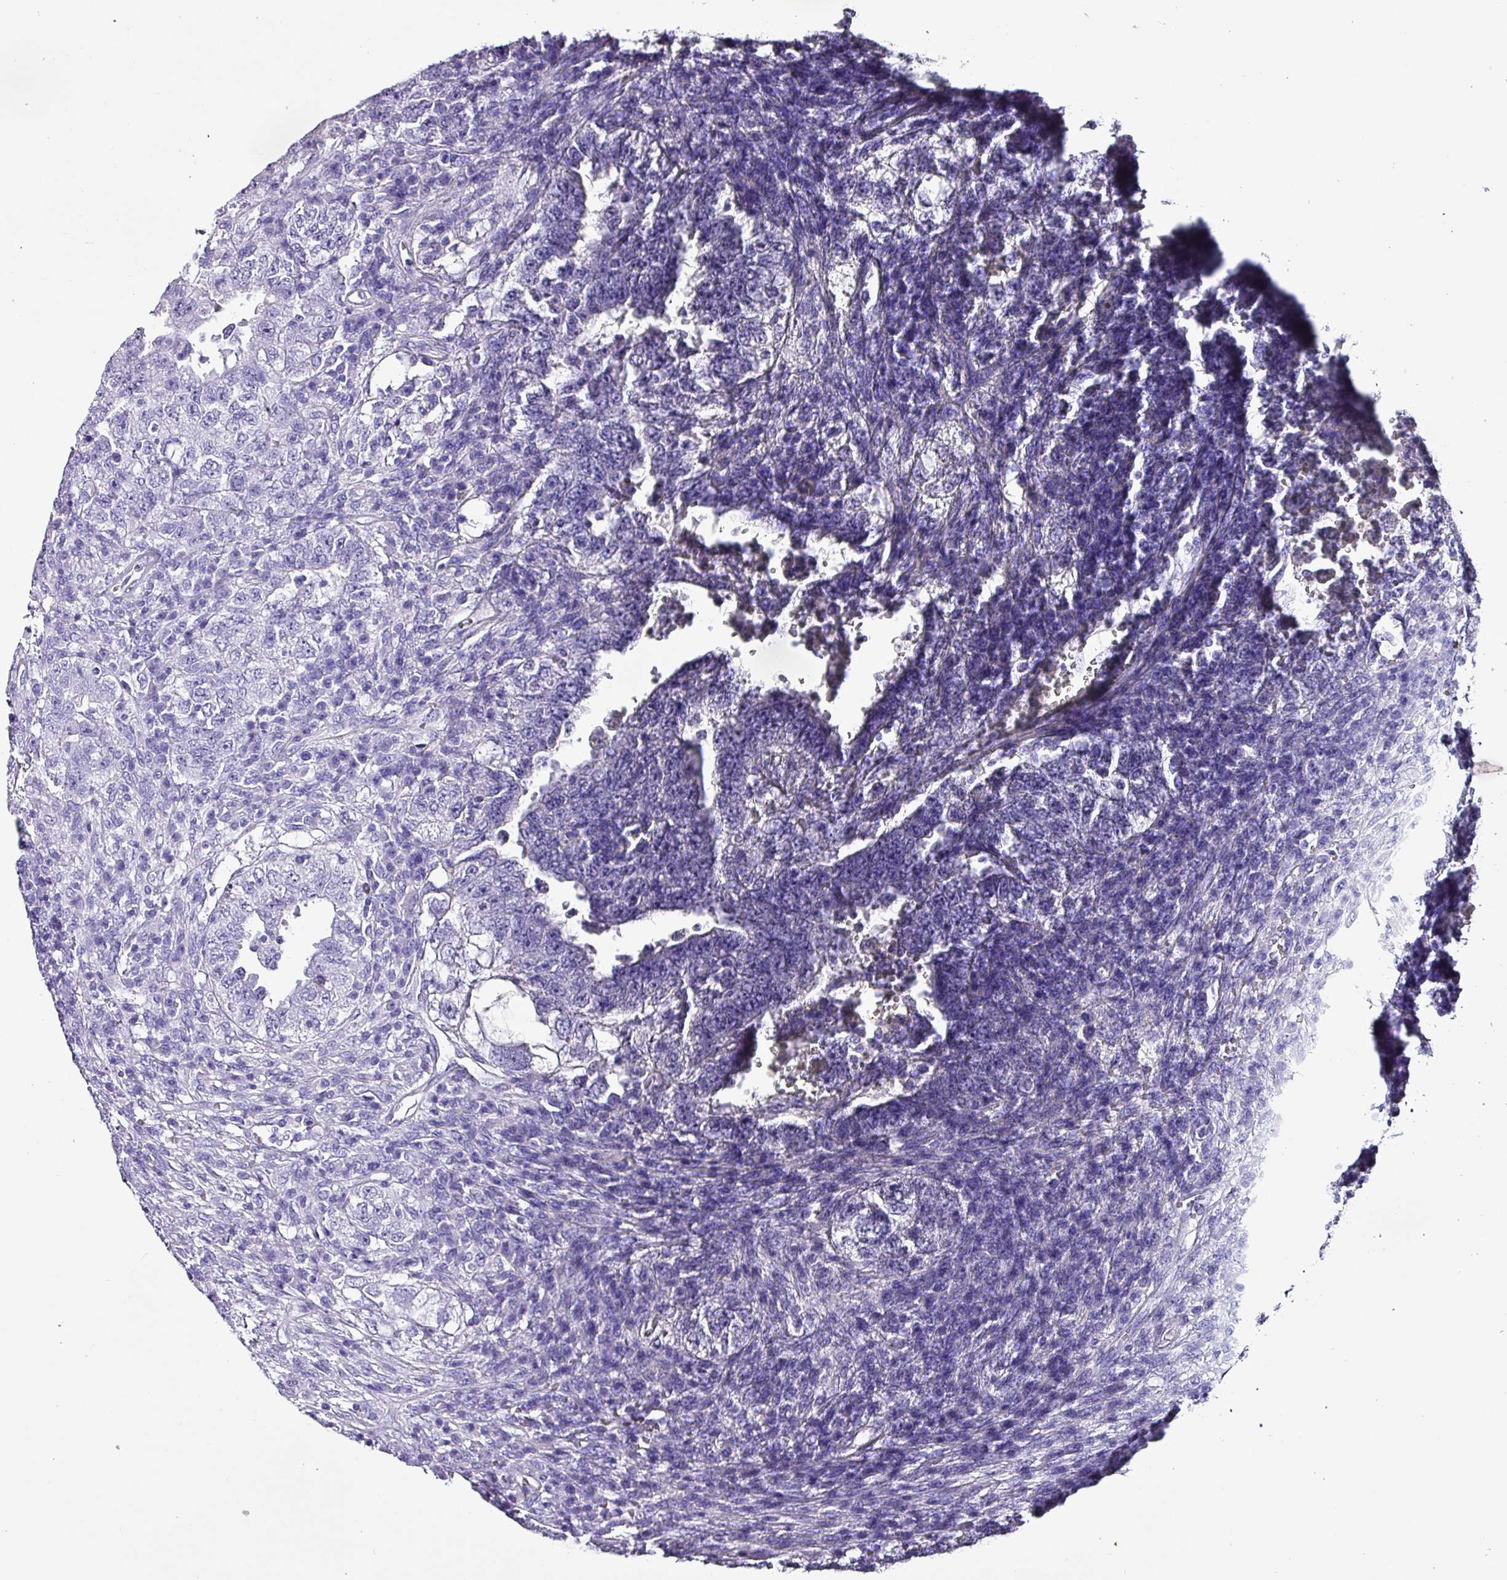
{"staining": {"intensity": "negative", "quantity": "none", "location": "none"}, "tissue": "testis cancer", "cell_type": "Tumor cells", "image_type": "cancer", "snomed": [{"axis": "morphology", "description": "Carcinoma, Embryonal, NOS"}, {"axis": "topography", "description": "Testis"}], "caption": "An image of human testis cancer (embryonal carcinoma) is negative for staining in tumor cells.", "gene": "KRT6C", "patient": {"sex": "male", "age": 26}}